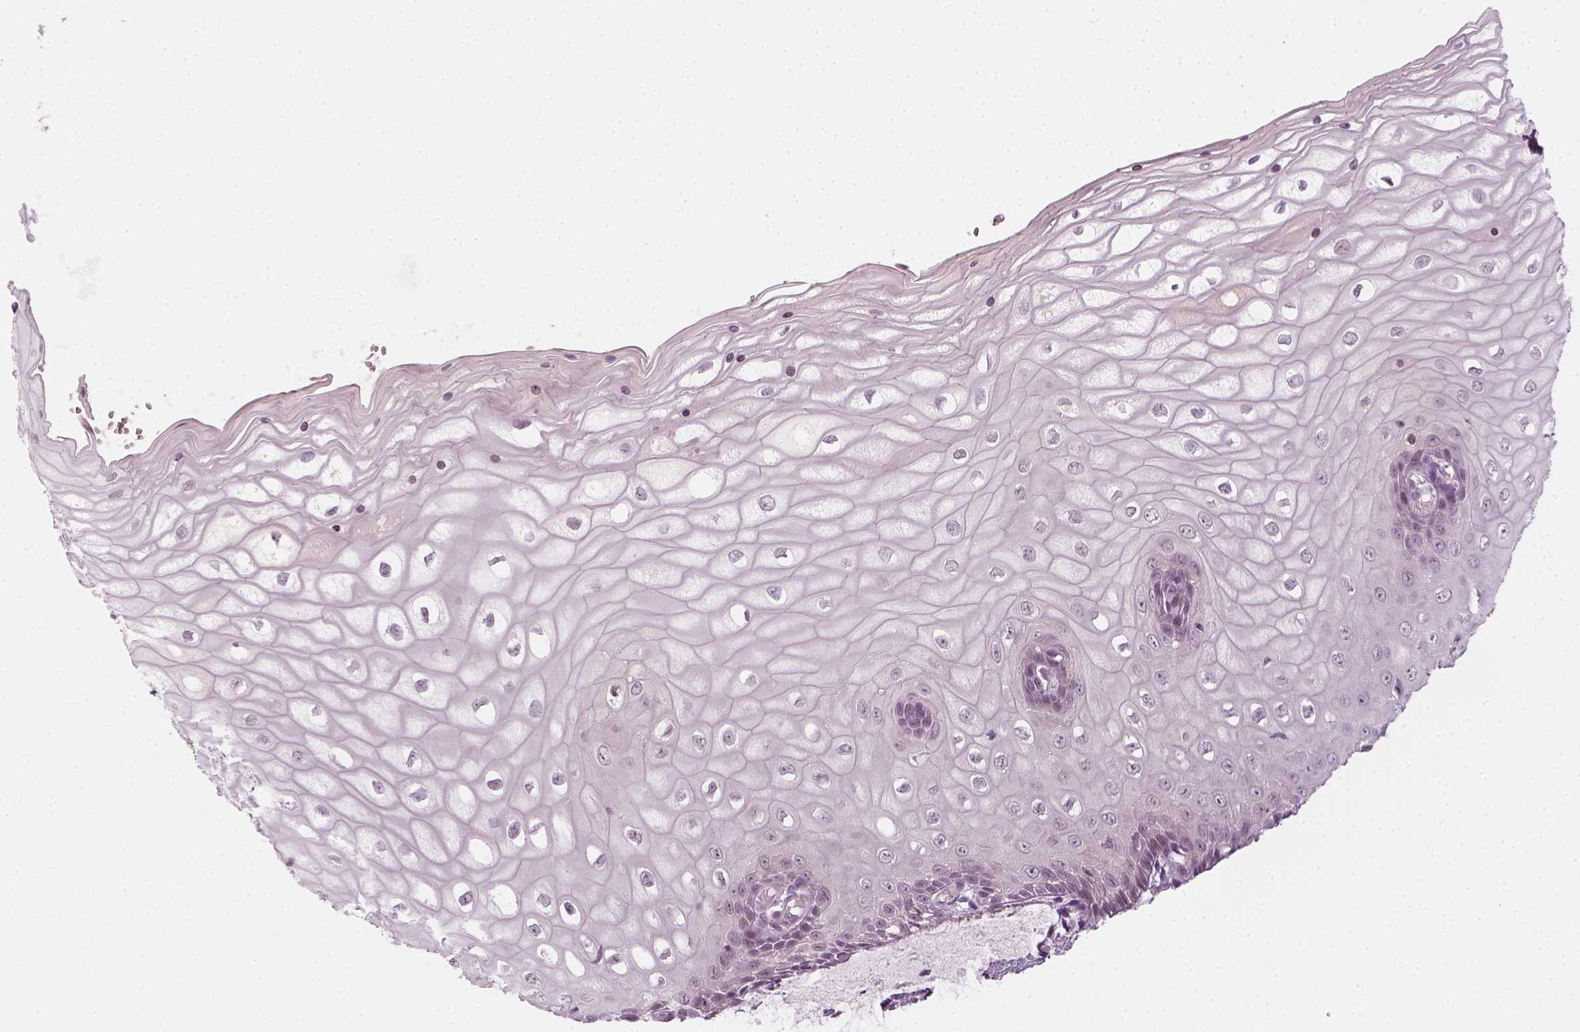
{"staining": {"intensity": "weak", "quantity": "25%-75%", "location": "nuclear"}, "tissue": "cervix", "cell_type": "Glandular cells", "image_type": "normal", "snomed": [{"axis": "morphology", "description": "Normal tissue, NOS"}, {"axis": "topography", "description": "Cervix"}], "caption": "A low amount of weak nuclear staining is seen in approximately 25%-75% of glandular cells in normal cervix.", "gene": "MAGEB3", "patient": {"sex": "female", "age": 37}}